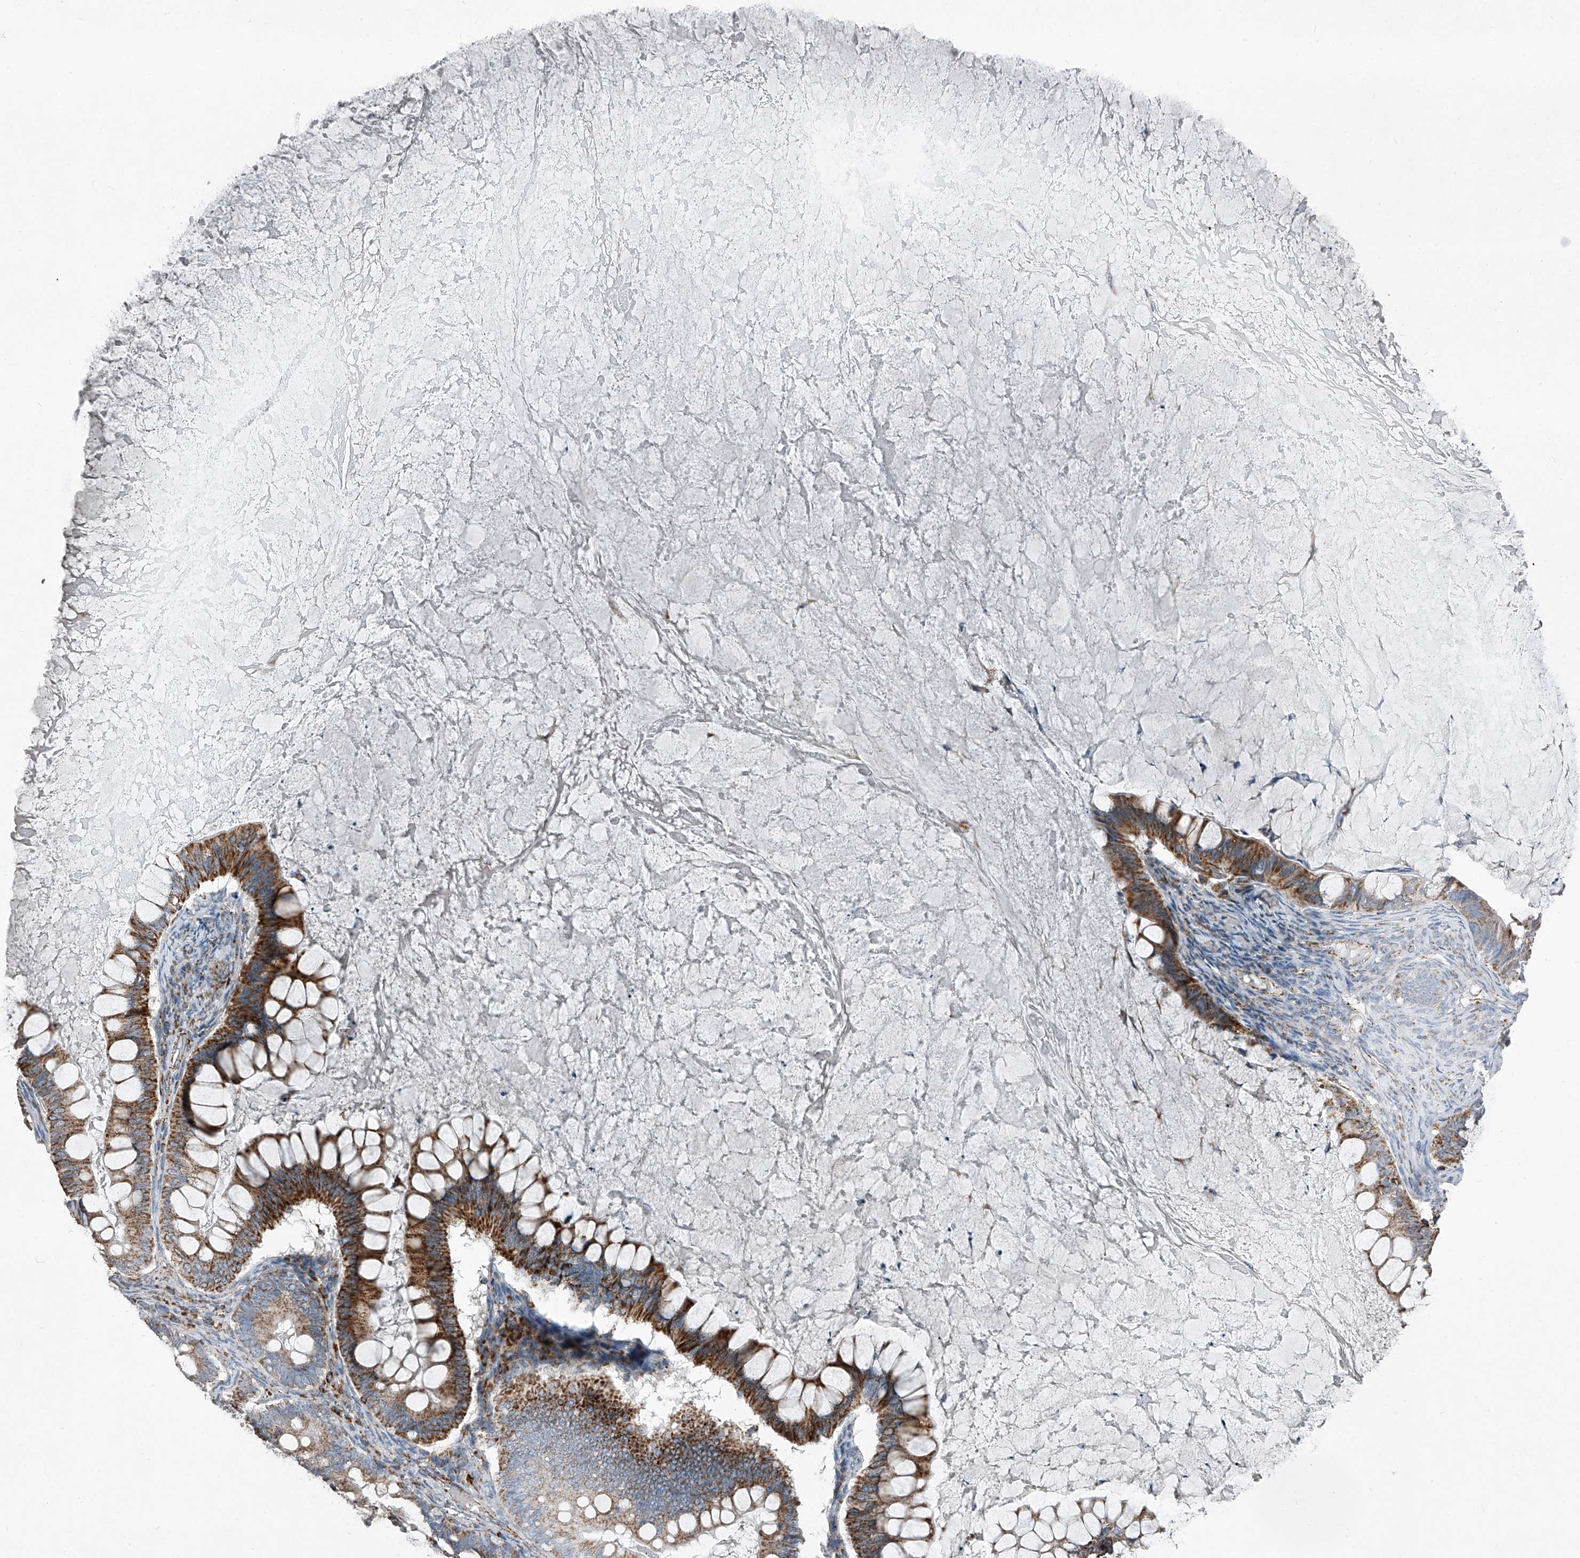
{"staining": {"intensity": "strong", "quantity": ">75%", "location": "cytoplasmic/membranous"}, "tissue": "ovarian cancer", "cell_type": "Tumor cells", "image_type": "cancer", "snomed": [{"axis": "morphology", "description": "Cystadenocarcinoma, mucinous, NOS"}, {"axis": "topography", "description": "Ovary"}], "caption": "A high-resolution image shows IHC staining of ovarian cancer (mucinous cystadenocarcinoma), which exhibits strong cytoplasmic/membranous expression in about >75% of tumor cells.", "gene": "CHRNA7", "patient": {"sex": "female", "age": 61}}